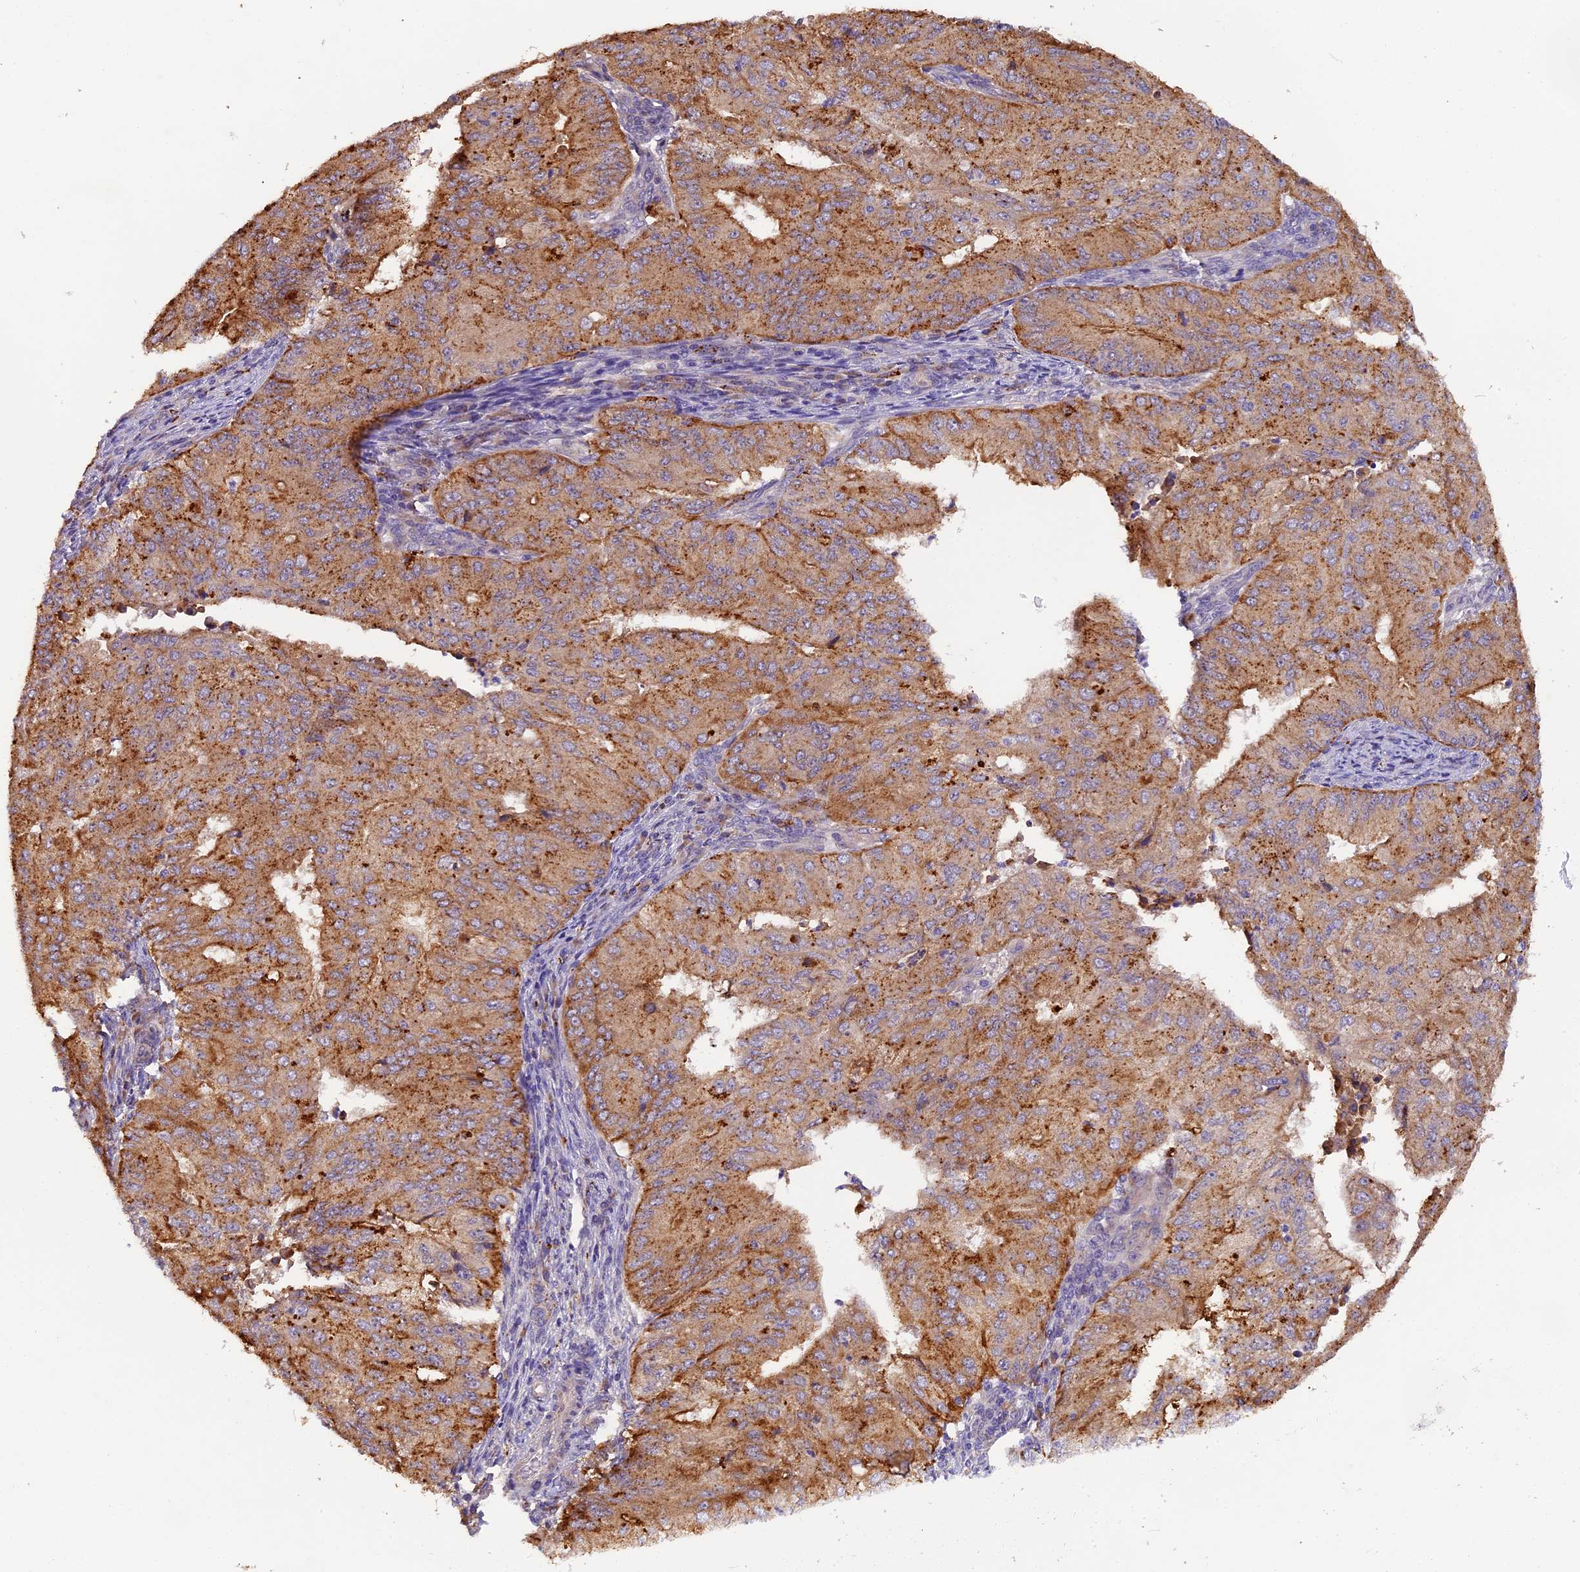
{"staining": {"intensity": "moderate", "quantity": ">75%", "location": "cytoplasmic/membranous"}, "tissue": "endometrial cancer", "cell_type": "Tumor cells", "image_type": "cancer", "snomed": [{"axis": "morphology", "description": "Adenocarcinoma, NOS"}, {"axis": "topography", "description": "Endometrium"}], "caption": "Endometrial adenocarcinoma was stained to show a protein in brown. There is medium levels of moderate cytoplasmic/membranous positivity in about >75% of tumor cells.", "gene": "COPE", "patient": {"sex": "female", "age": 50}}